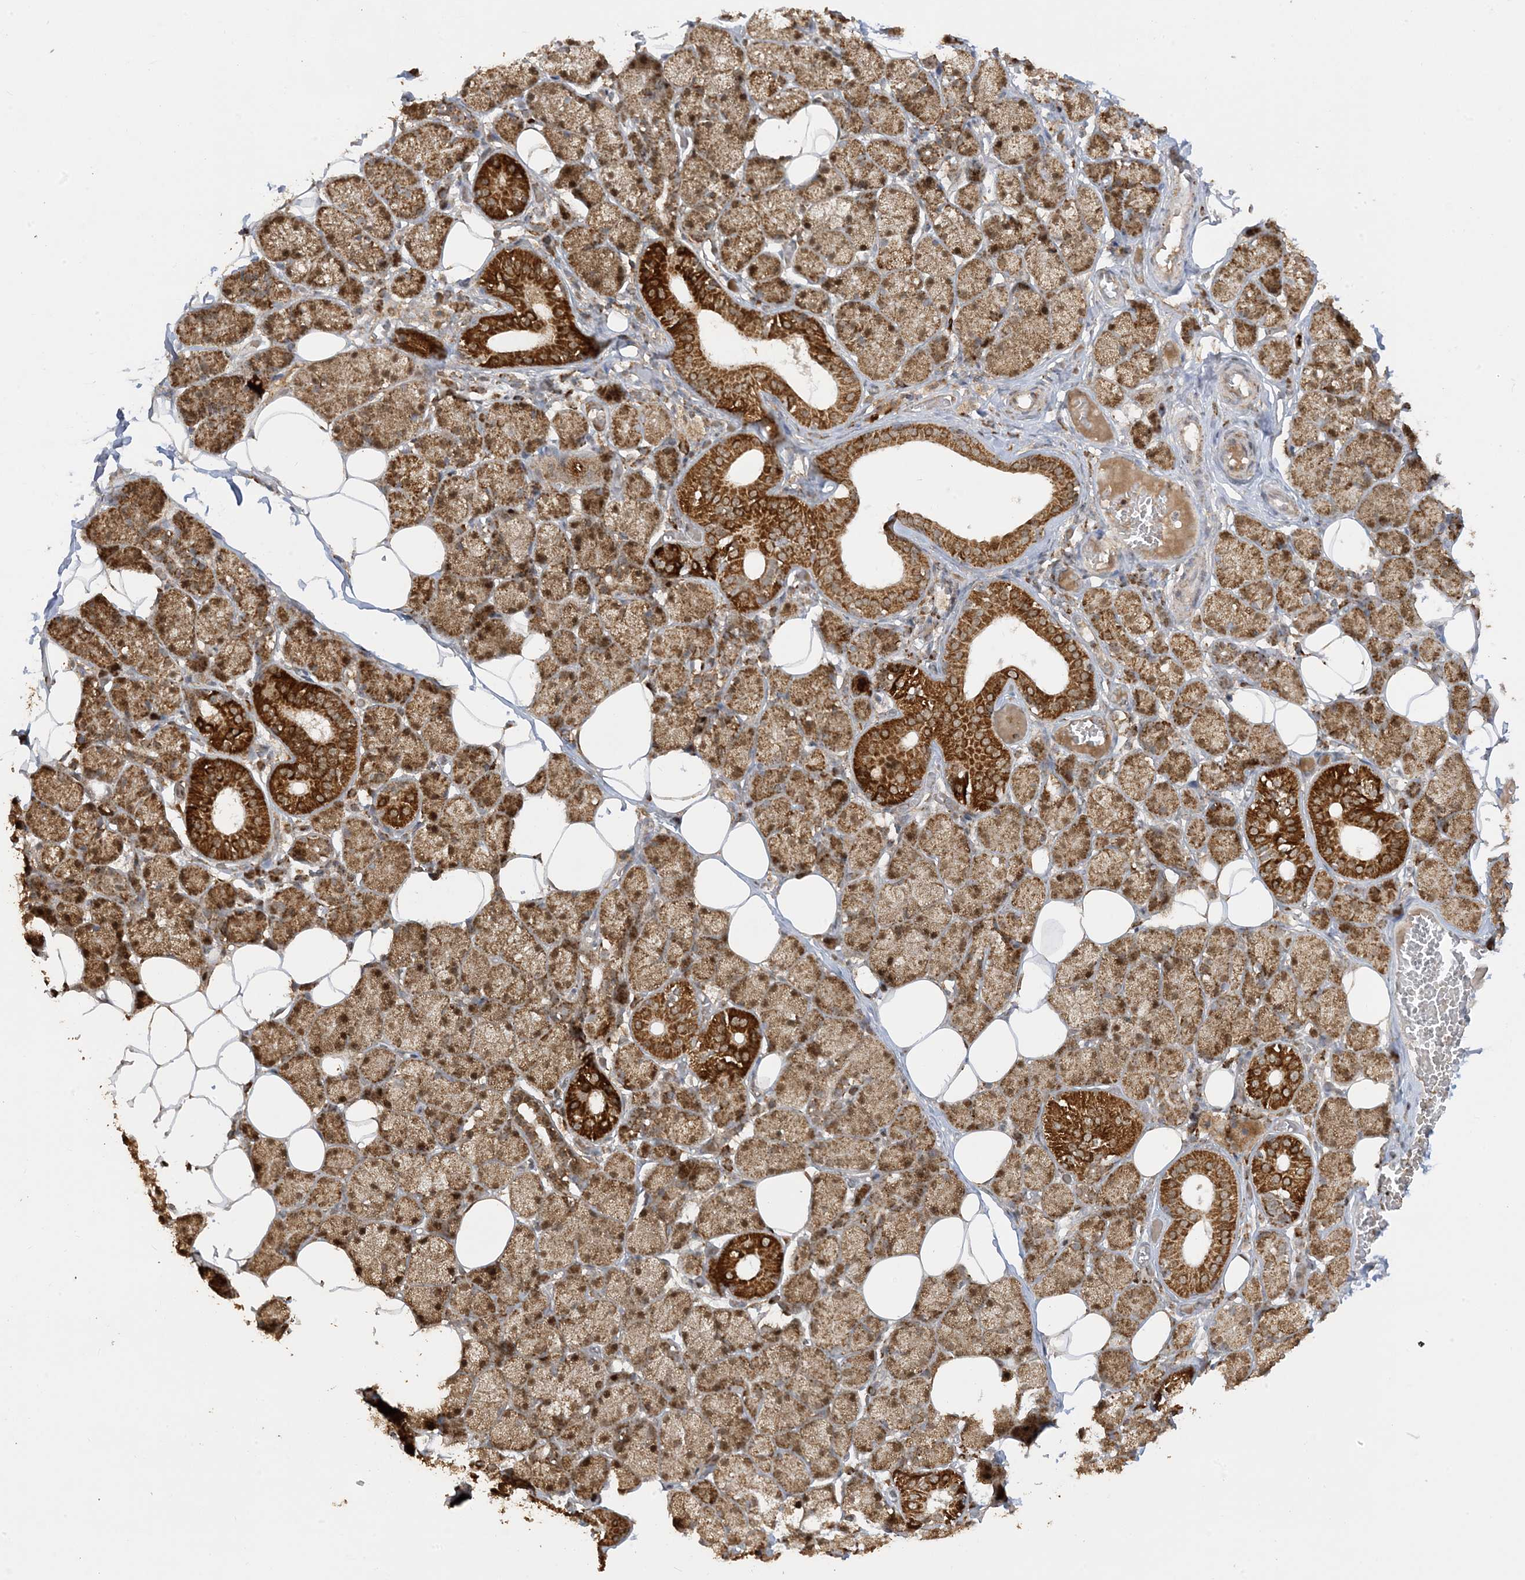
{"staining": {"intensity": "strong", "quantity": "25%-75%", "location": "cytoplasmic/membranous"}, "tissue": "salivary gland", "cell_type": "Glandular cells", "image_type": "normal", "snomed": [{"axis": "morphology", "description": "Normal tissue, NOS"}, {"axis": "topography", "description": "Salivary gland"}], "caption": "Strong cytoplasmic/membranous protein staining is present in about 25%-75% of glandular cells in salivary gland. Using DAB (brown) and hematoxylin (blue) stains, captured at high magnification using brightfield microscopy.", "gene": "NDUFAF3", "patient": {"sex": "female", "age": 33}}